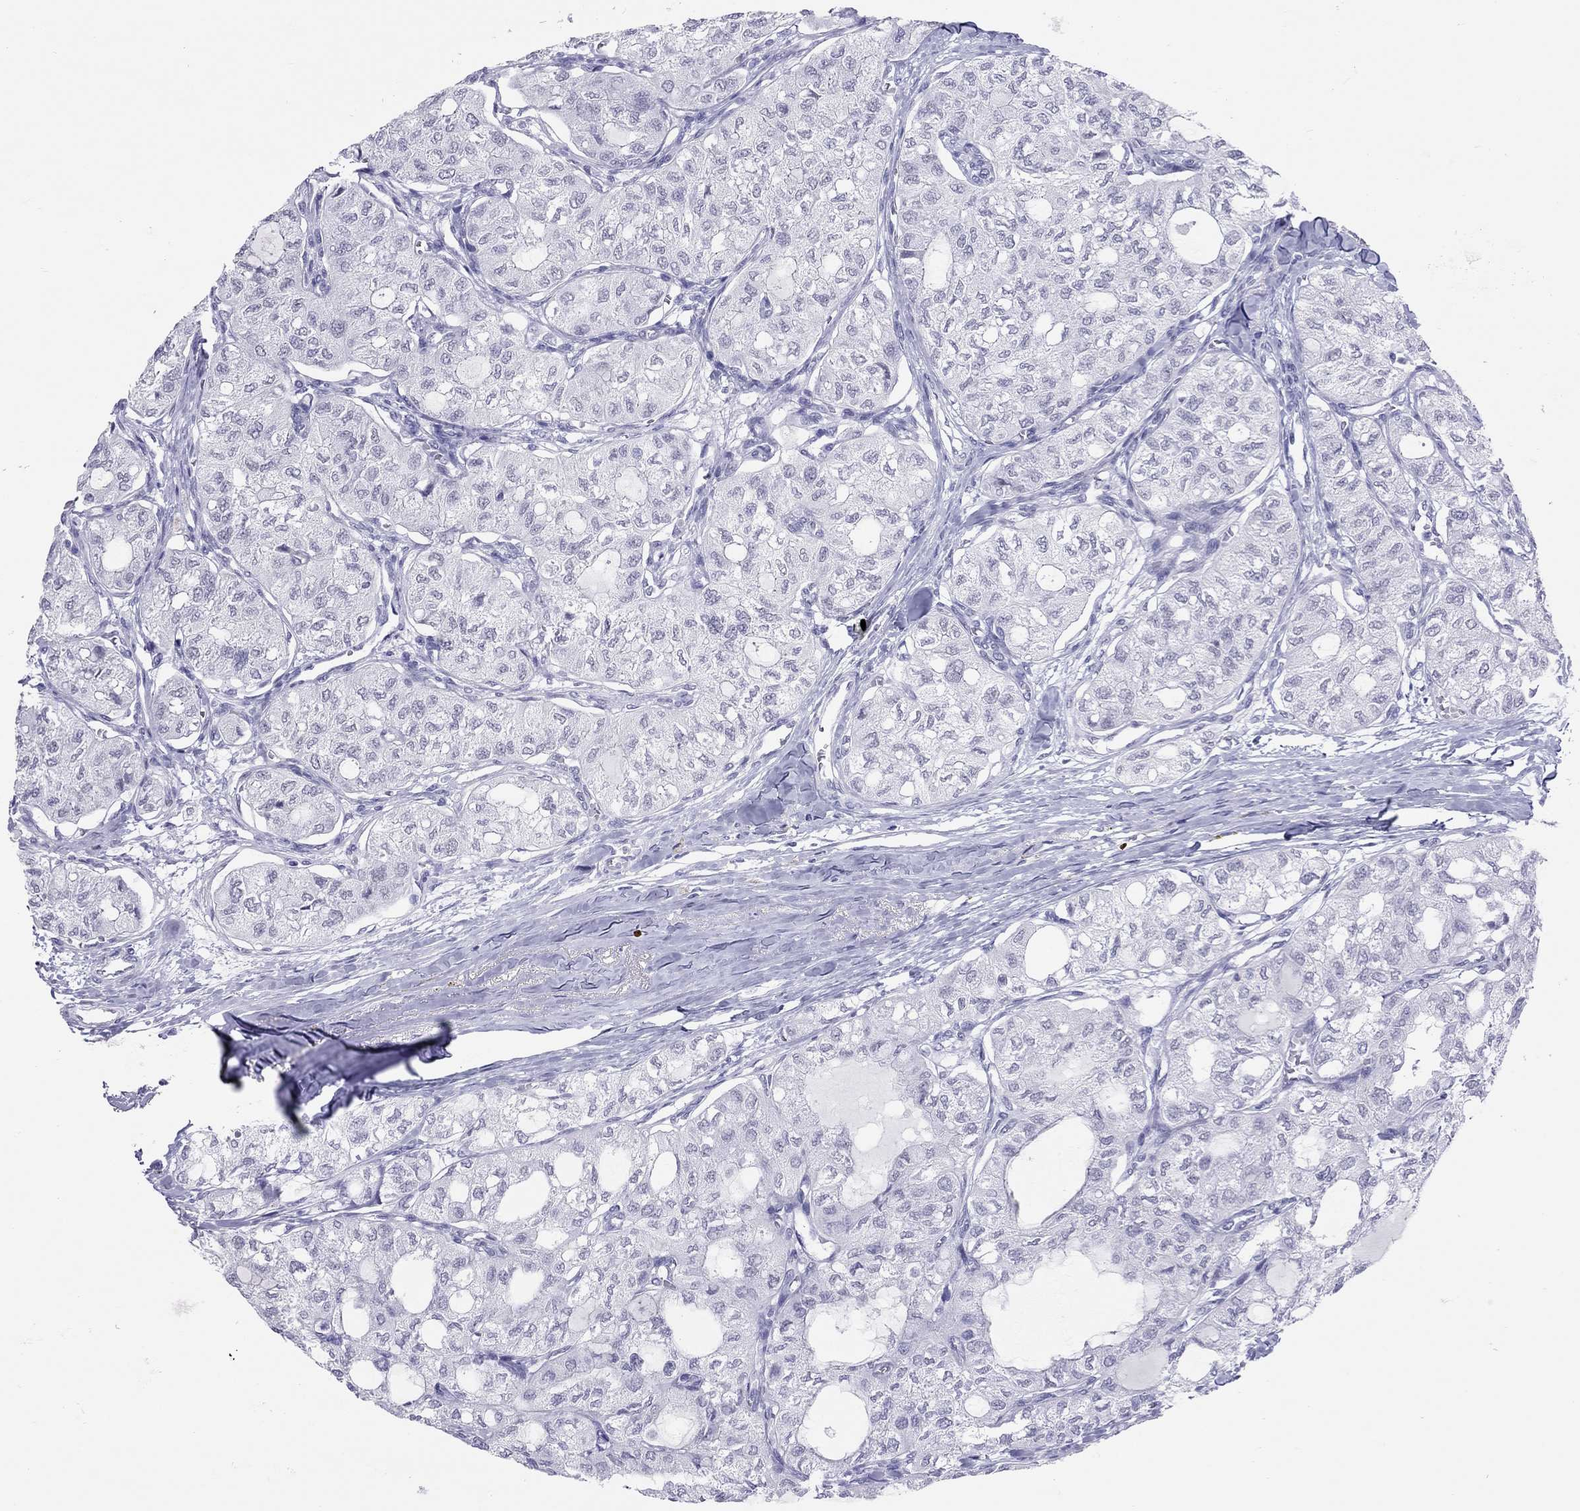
{"staining": {"intensity": "negative", "quantity": "none", "location": "none"}, "tissue": "thyroid cancer", "cell_type": "Tumor cells", "image_type": "cancer", "snomed": [{"axis": "morphology", "description": "Follicular adenoma carcinoma, NOS"}, {"axis": "topography", "description": "Thyroid gland"}], "caption": "Image shows no protein positivity in tumor cells of thyroid cancer tissue.", "gene": "JHY", "patient": {"sex": "male", "age": 75}}